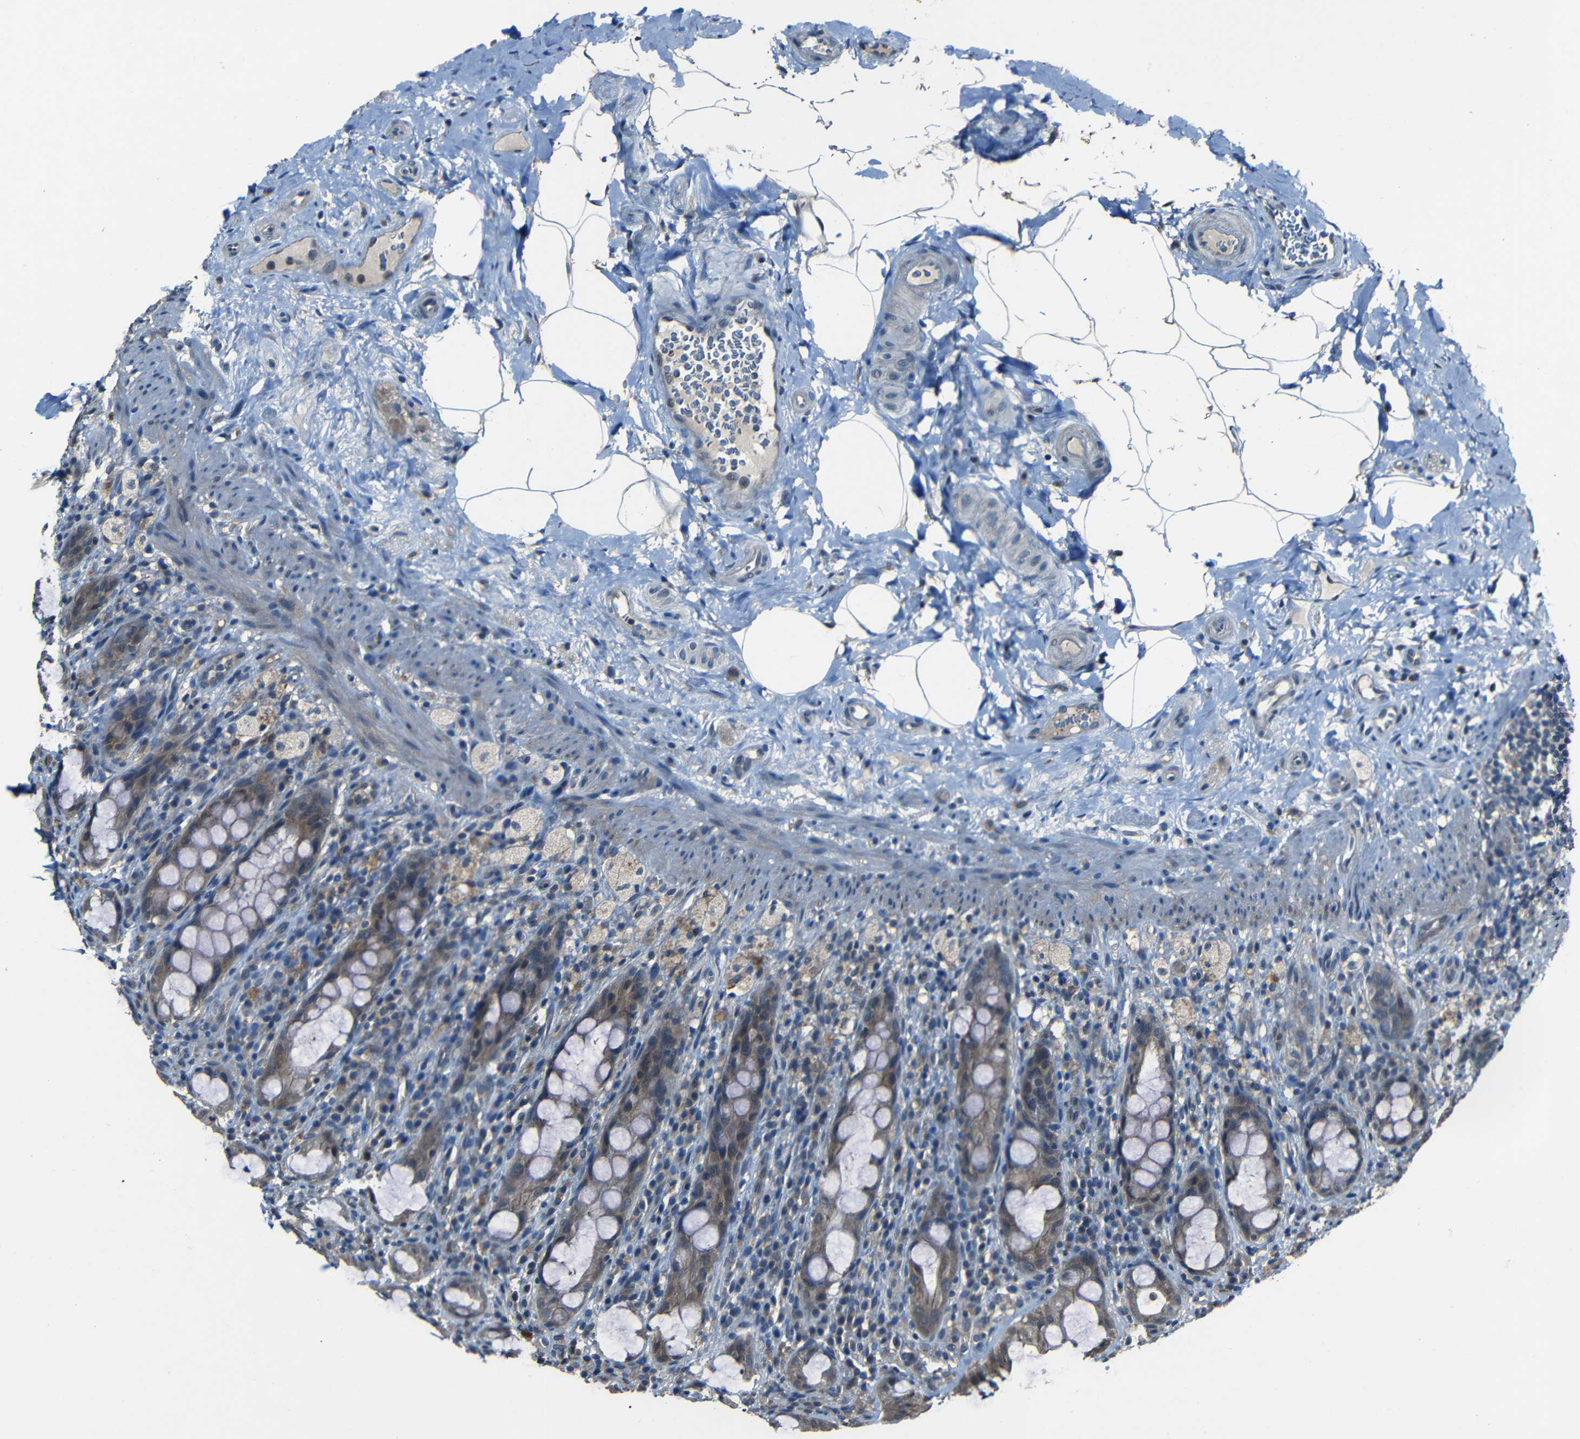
{"staining": {"intensity": "weak", "quantity": ">75%", "location": "cytoplasmic/membranous"}, "tissue": "rectum", "cell_type": "Glandular cells", "image_type": "normal", "snomed": [{"axis": "morphology", "description": "Normal tissue, NOS"}, {"axis": "topography", "description": "Rectum"}], "caption": "Glandular cells demonstrate weak cytoplasmic/membranous expression in about >75% of cells in unremarkable rectum. Ihc stains the protein of interest in brown and the nuclei are stained blue.", "gene": "SLA", "patient": {"sex": "male", "age": 44}}